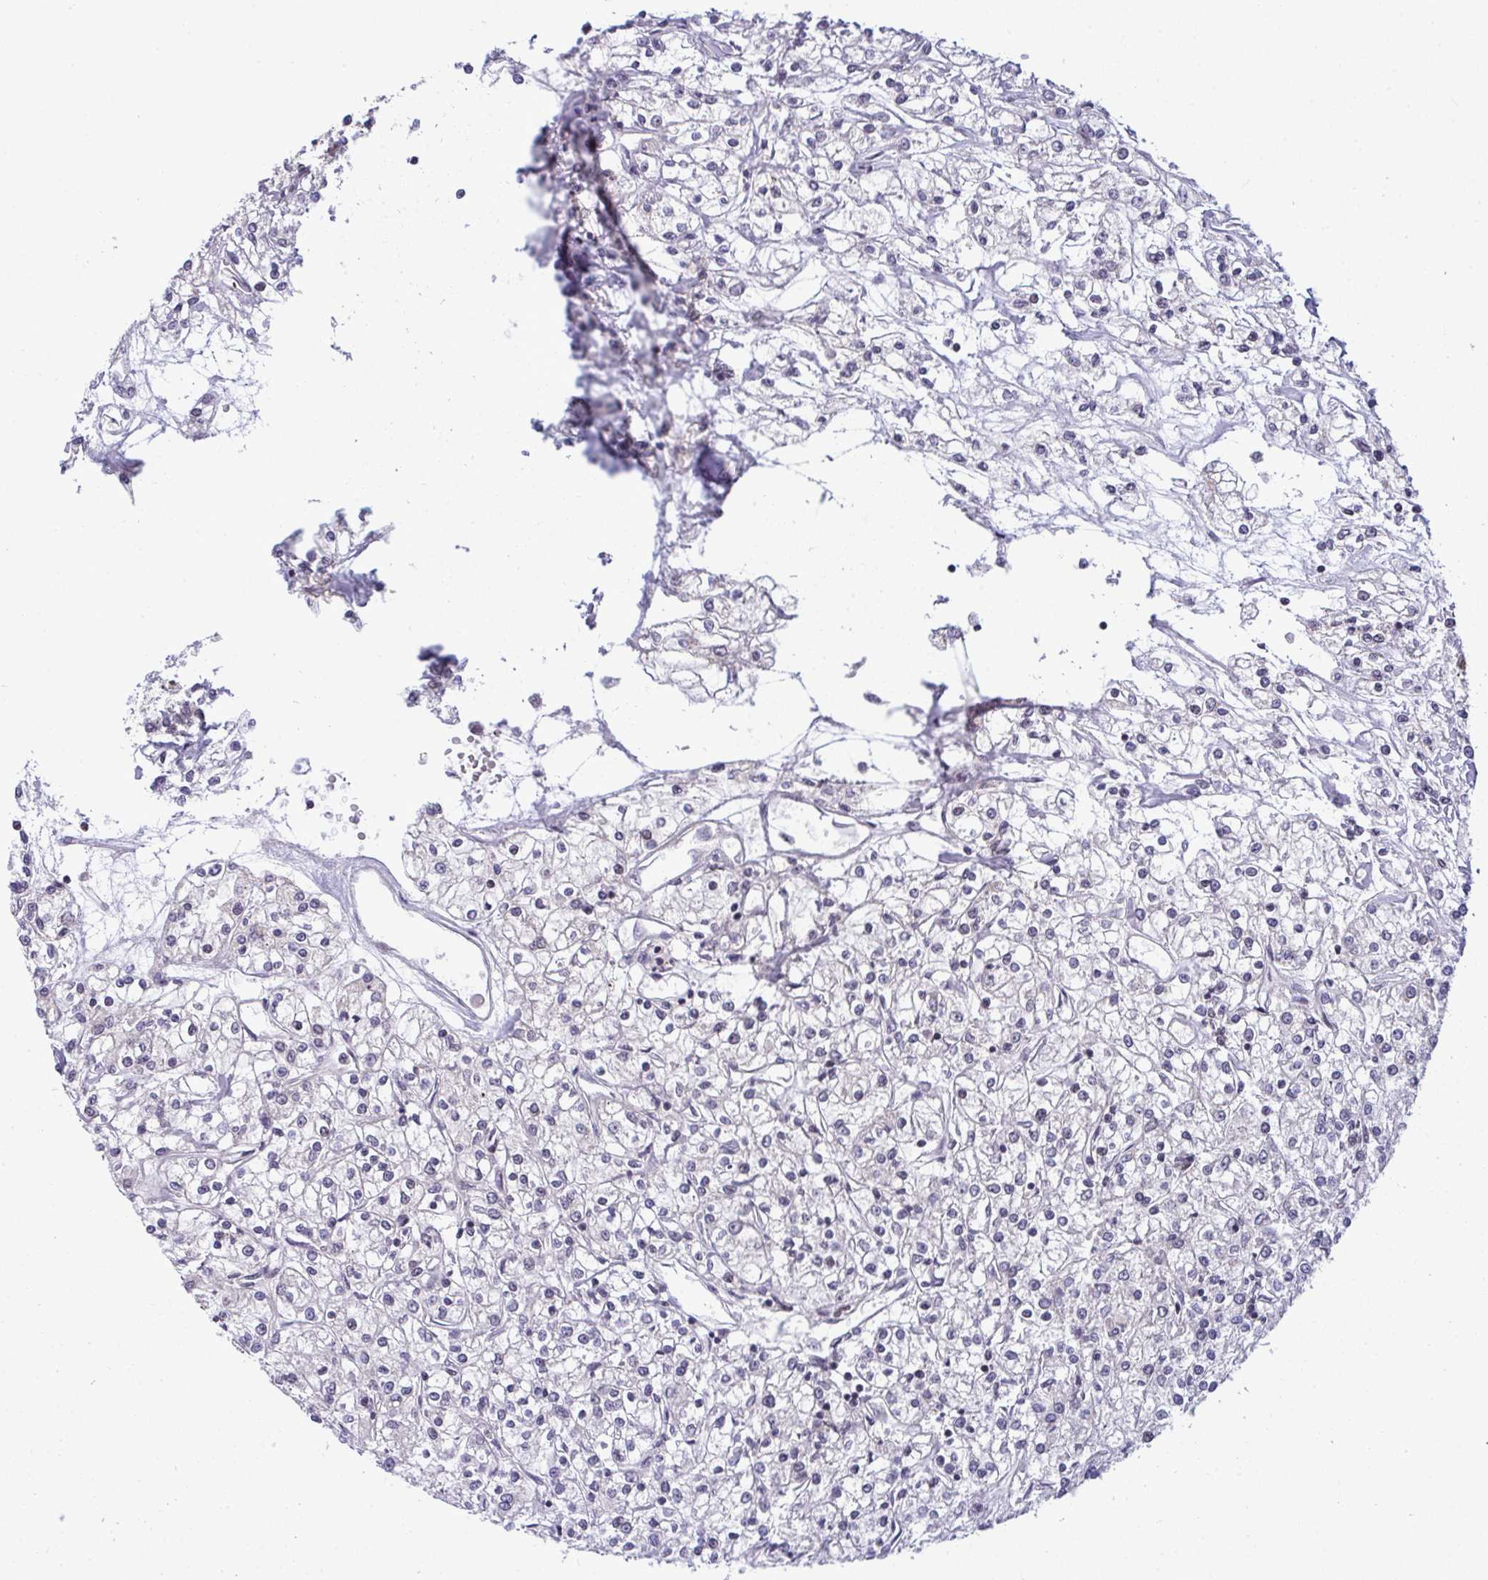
{"staining": {"intensity": "negative", "quantity": "none", "location": "none"}, "tissue": "renal cancer", "cell_type": "Tumor cells", "image_type": "cancer", "snomed": [{"axis": "morphology", "description": "Adenocarcinoma, NOS"}, {"axis": "topography", "description": "Kidney"}], "caption": "Renal cancer (adenocarcinoma) was stained to show a protein in brown. There is no significant staining in tumor cells. Brightfield microscopy of IHC stained with DAB (3,3'-diaminobenzidine) (brown) and hematoxylin (blue), captured at high magnification.", "gene": "JPT1", "patient": {"sex": "female", "age": 59}}